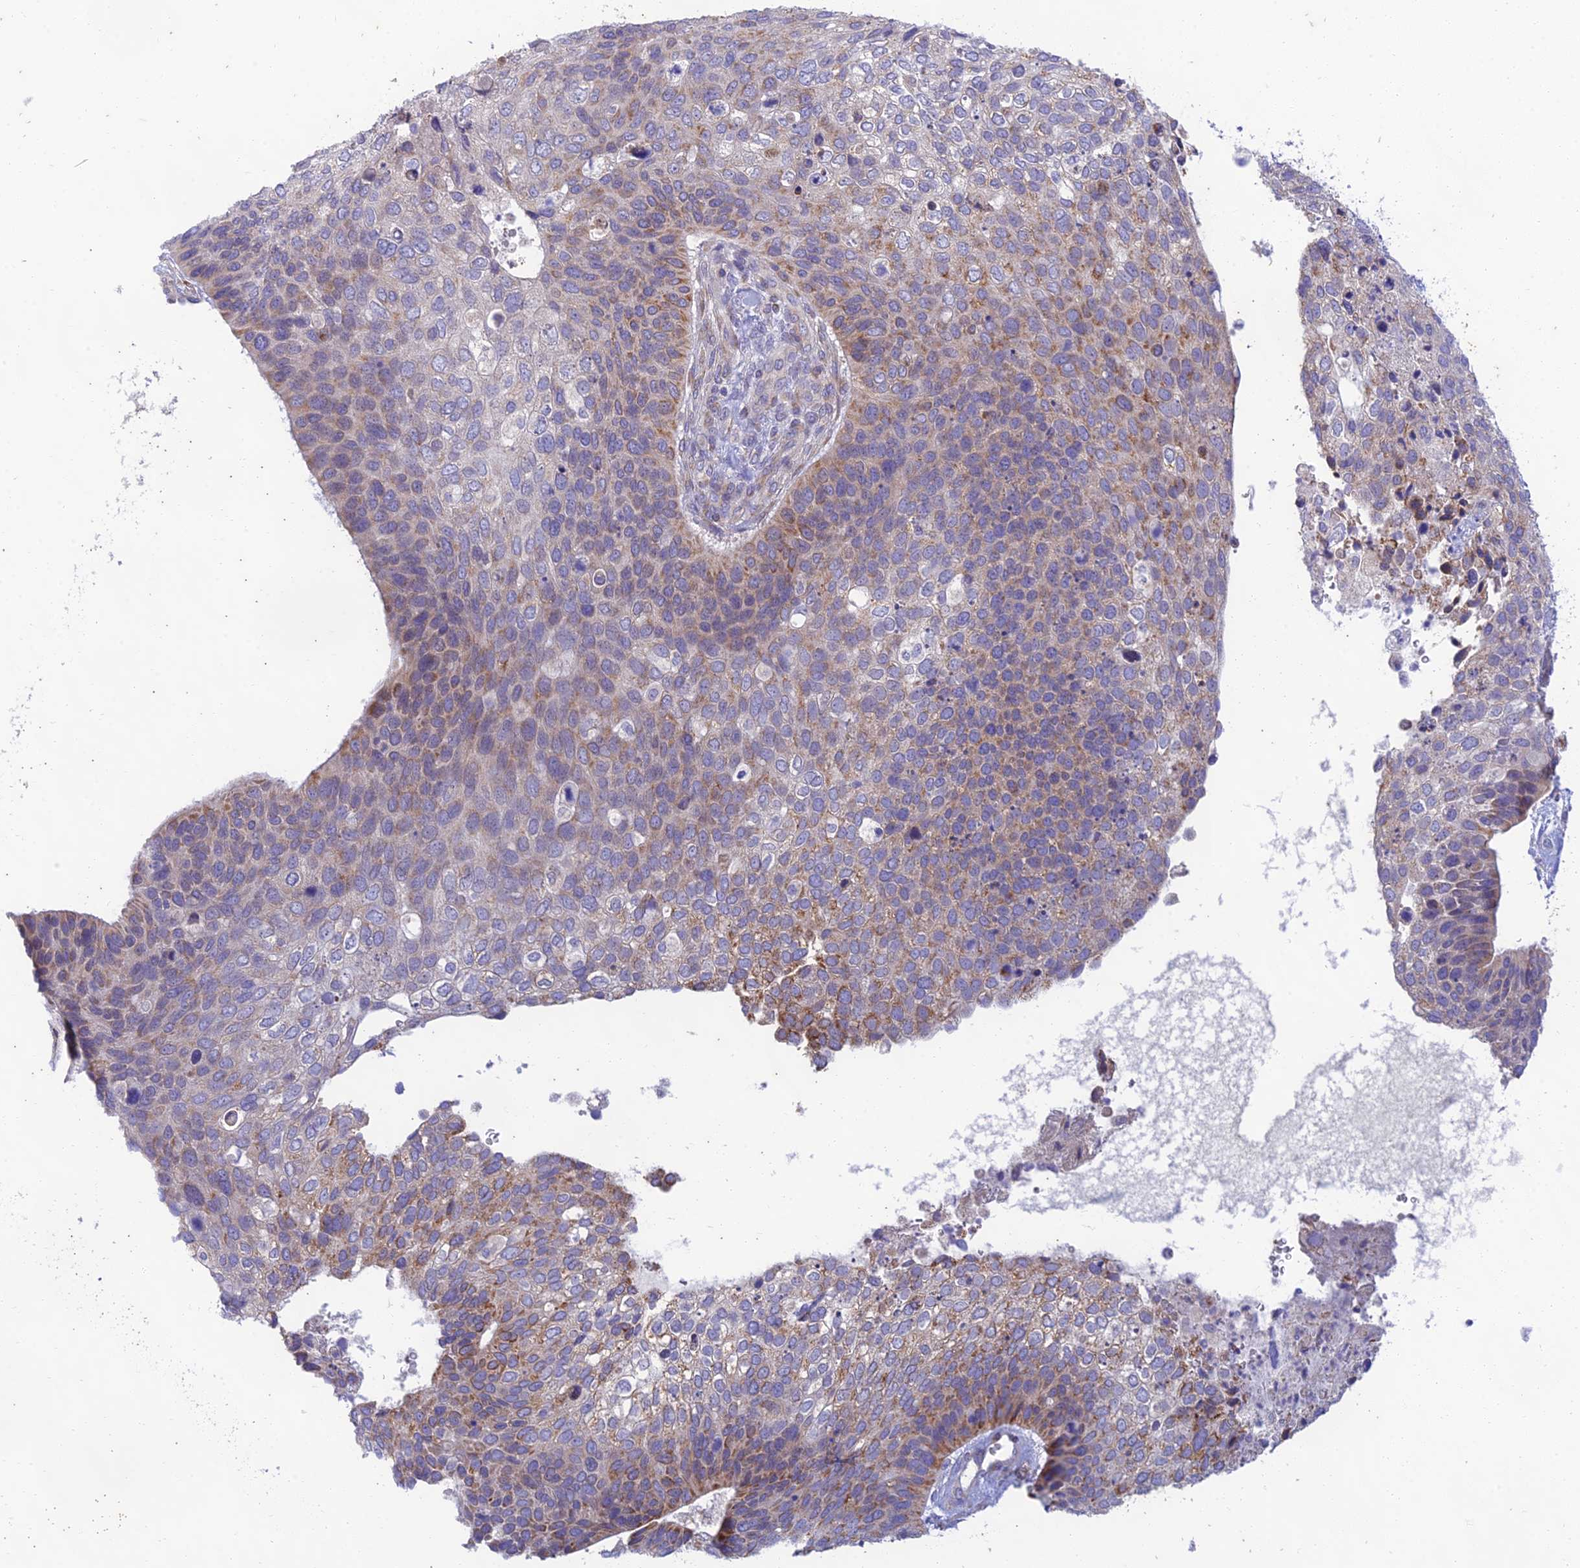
{"staining": {"intensity": "weak", "quantity": "25%-75%", "location": "cytoplasmic/membranous"}, "tissue": "skin cancer", "cell_type": "Tumor cells", "image_type": "cancer", "snomed": [{"axis": "morphology", "description": "Basal cell carcinoma"}, {"axis": "topography", "description": "Skin"}], "caption": "DAB immunohistochemical staining of human skin cancer shows weak cytoplasmic/membranous protein positivity in approximately 25%-75% of tumor cells.", "gene": "PTCD2", "patient": {"sex": "female", "age": 74}}